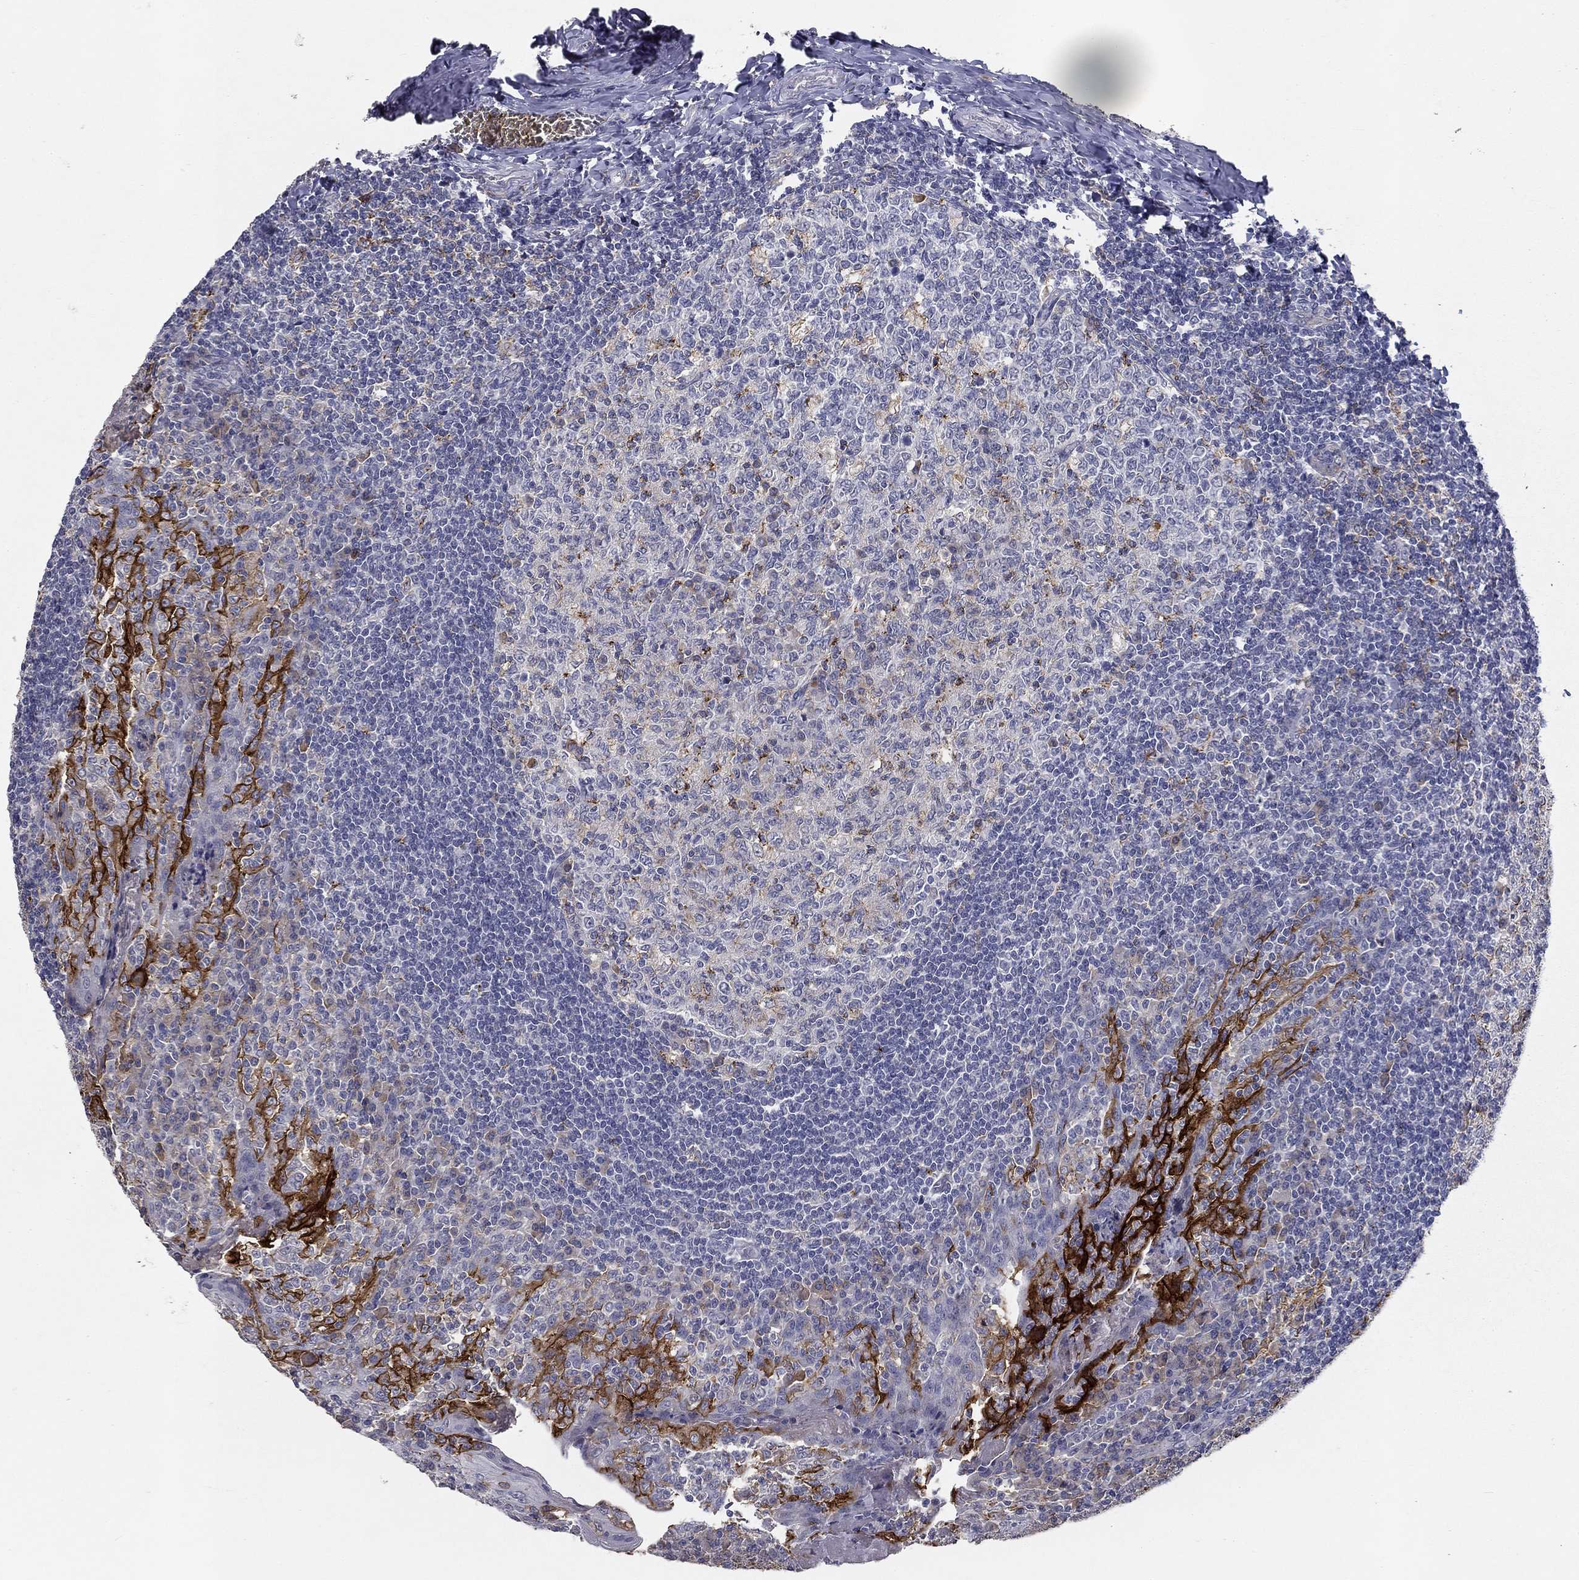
{"staining": {"intensity": "moderate", "quantity": "<25%", "location": "cytoplasmic/membranous"}, "tissue": "tonsil", "cell_type": "Germinal center cells", "image_type": "normal", "snomed": [{"axis": "morphology", "description": "Normal tissue, NOS"}, {"axis": "topography", "description": "Tonsil"}], "caption": "Protein staining of normal tonsil demonstrates moderate cytoplasmic/membranous expression in about <25% of germinal center cells.", "gene": "CD274", "patient": {"sex": "female", "age": 13}}